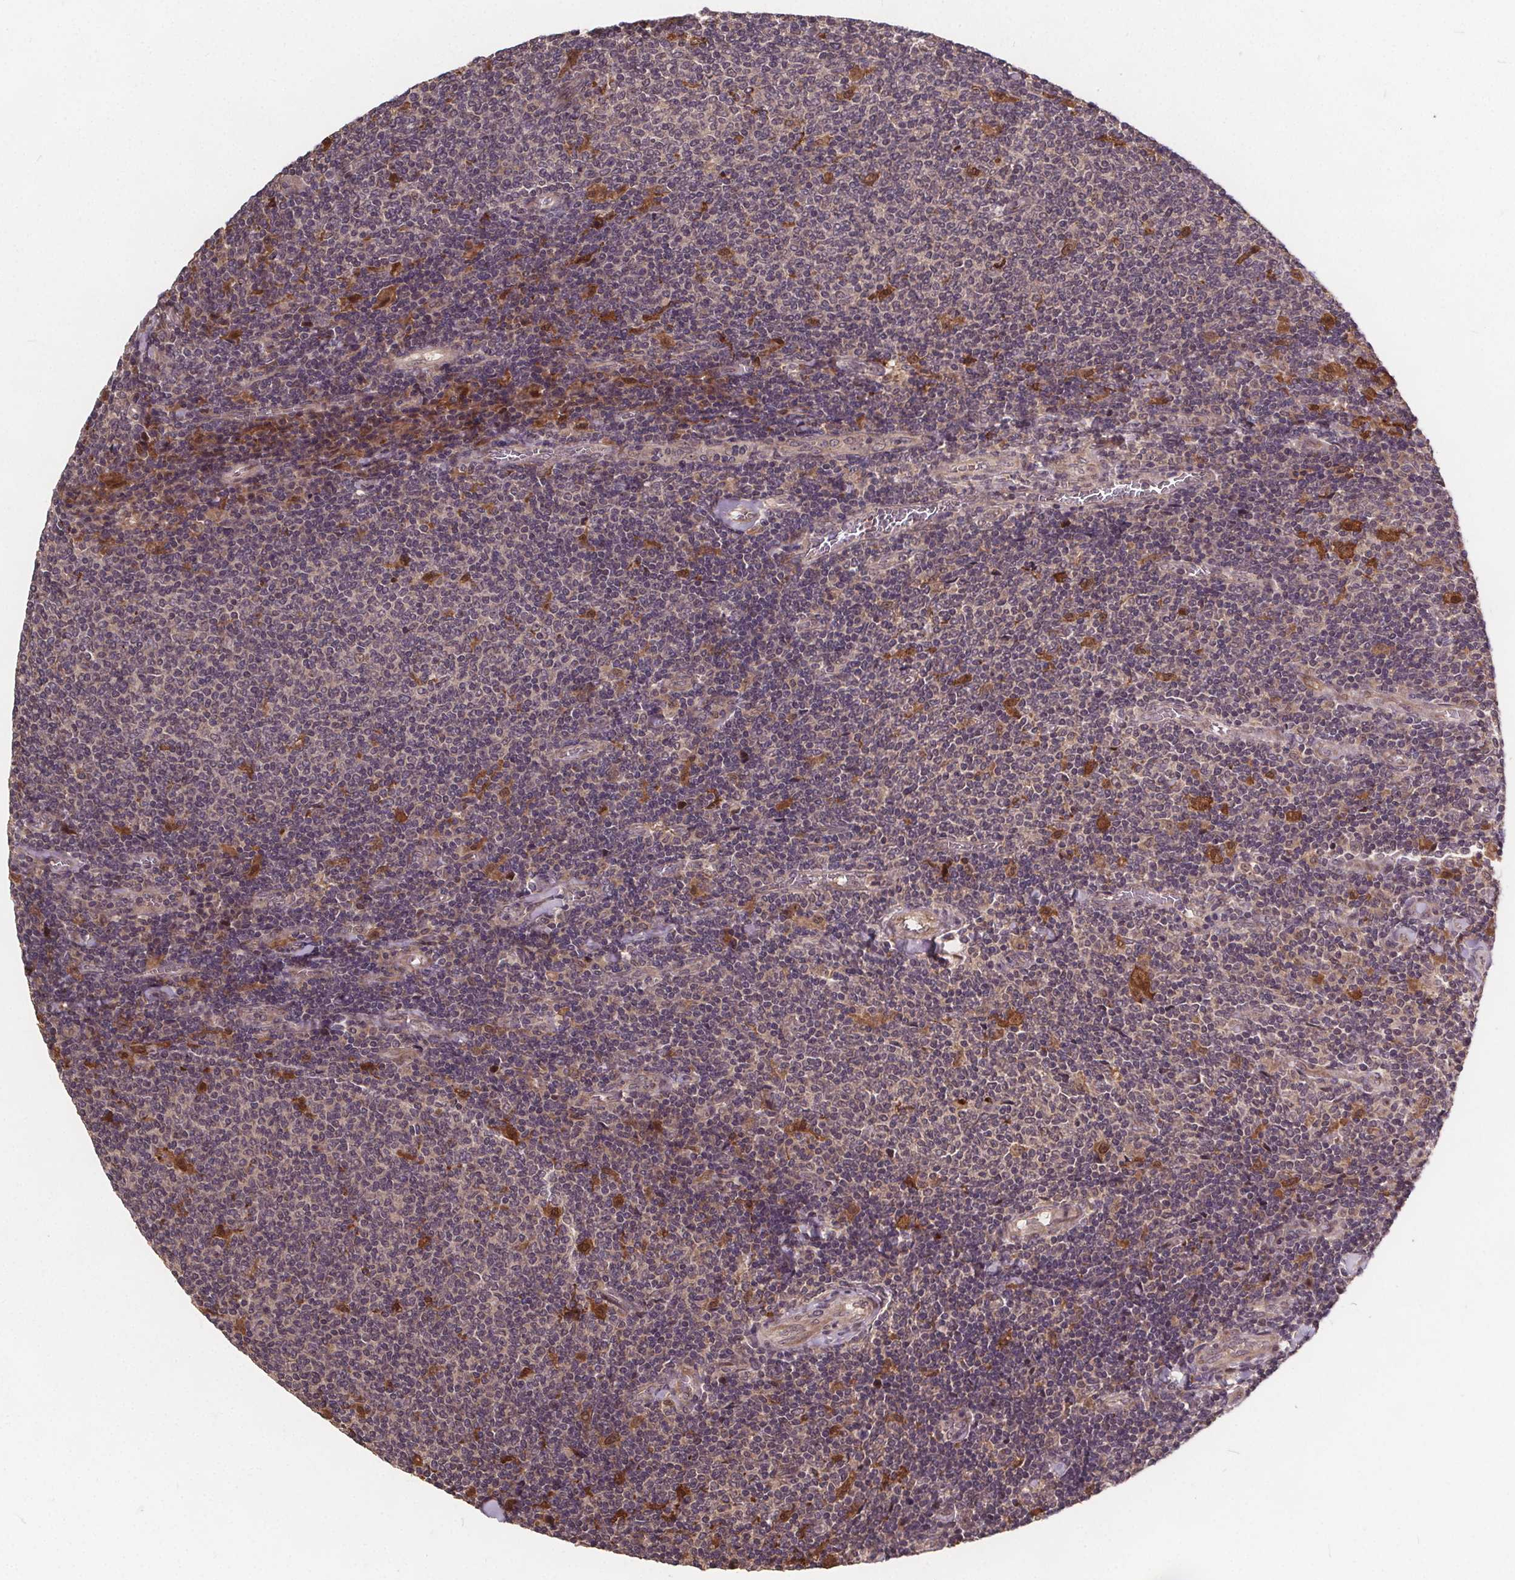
{"staining": {"intensity": "negative", "quantity": "none", "location": "none"}, "tissue": "lymphoma", "cell_type": "Tumor cells", "image_type": "cancer", "snomed": [{"axis": "morphology", "description": "Malignant lymphoma, non-Hodgkin's type, Low grade"}, {"axis": "topography", "description": "Lymph node"}], "caption": "Lymphoma was stained to show a protein in brown. There is no significant expression in tumor cells.", "gene": "USP9X", "patient": {"sex": "male", "age": 52}}